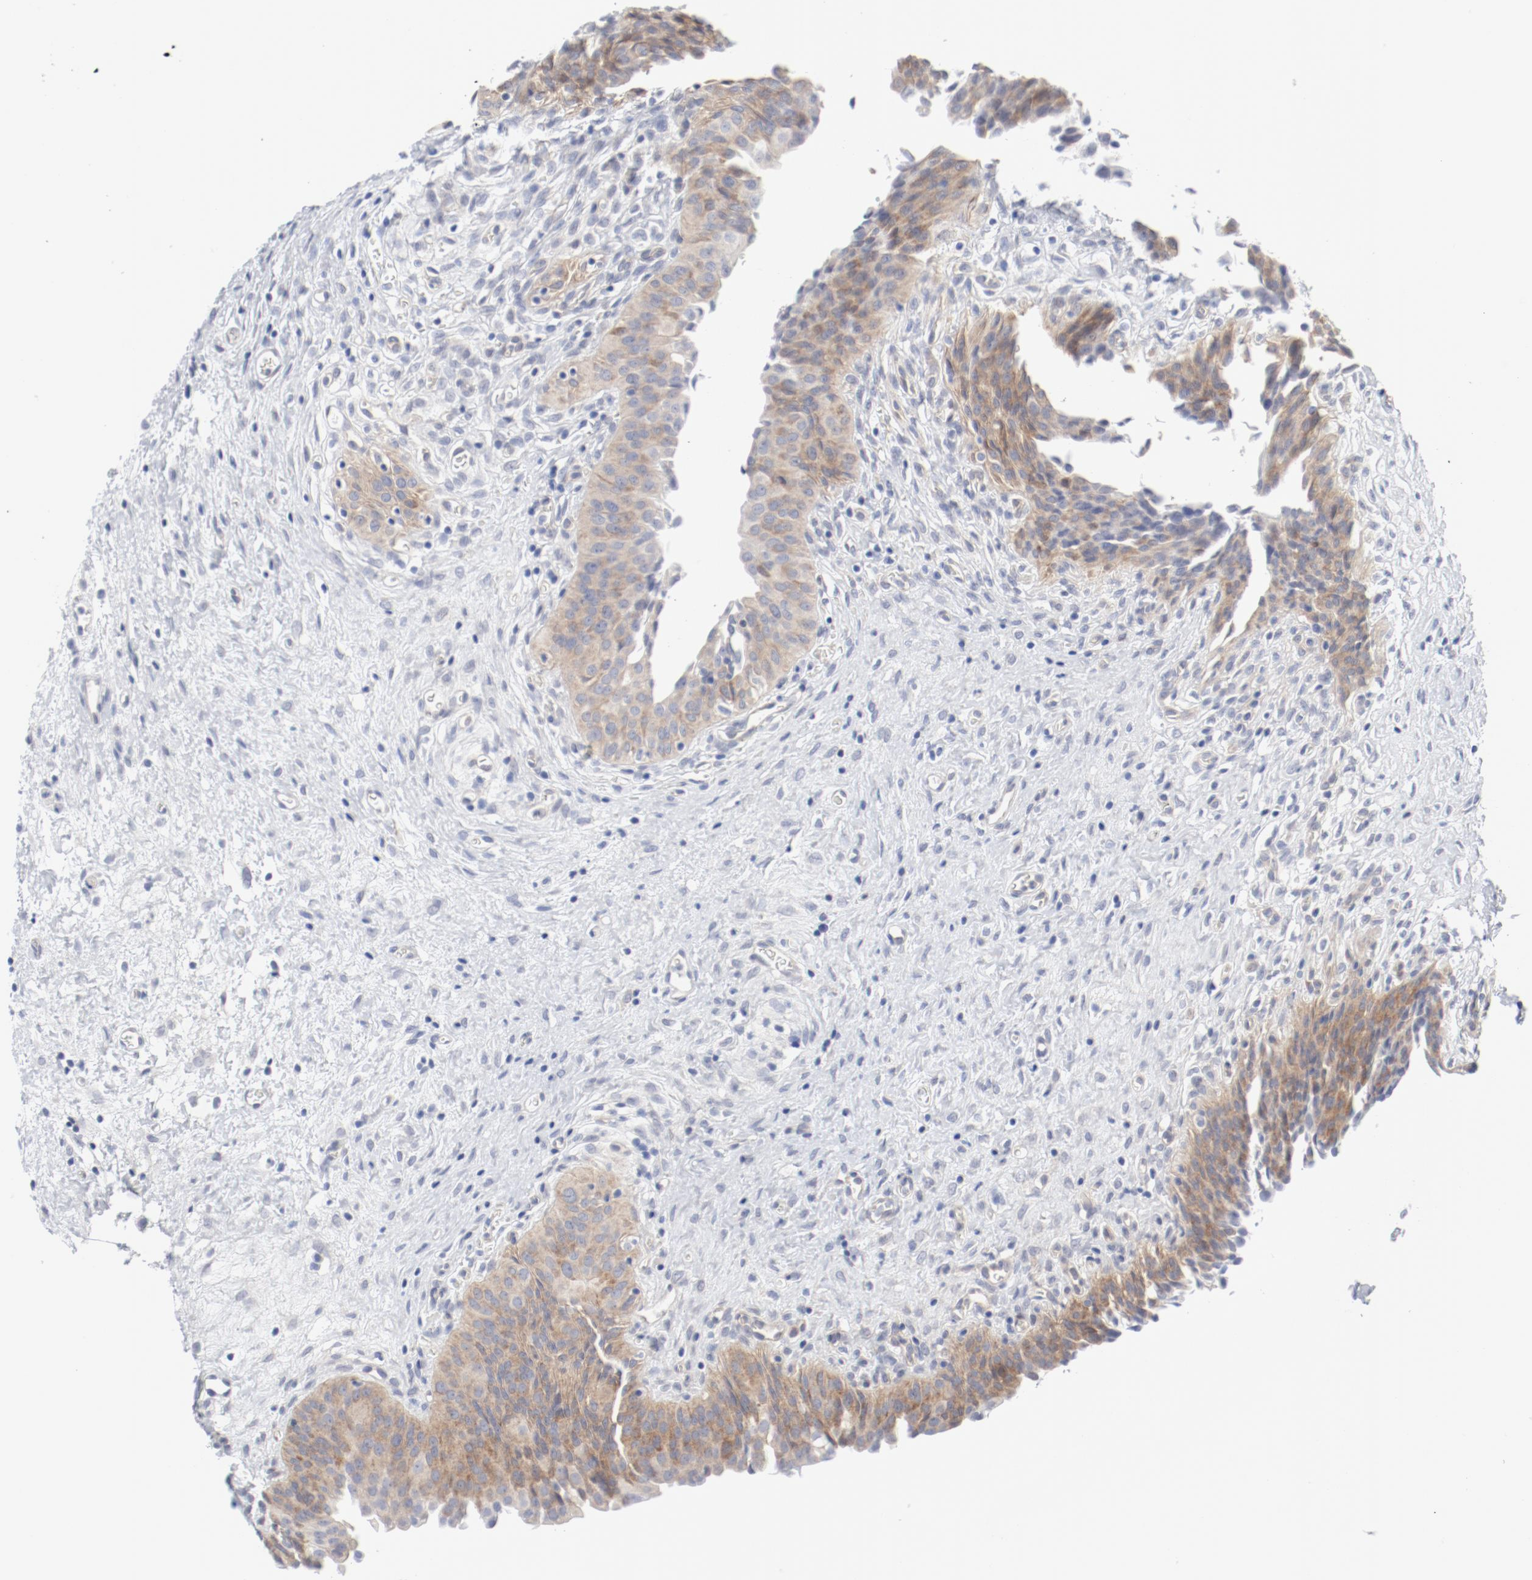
{"staining": {"intensity": "moderate", "quantity": ">75%", "location": "cytoplasmic/membranous"}, "tissue": "urinary bladder", "cell_type": "Urothelial cells", "image_type": "normal", "snomed": [{"axis": "morphology", "description": "Normal tissue, NOS"}, {"axis": "morphology", "description": "Dysplasia, NOS"}, {"axis": "topography", "description": "Urinary bladder"}], "caption": "High-power microscopy captured an immunohistochemistry (IHC) histopathology image of normal urinary bladder, revealing moderate cytoplasmic/membranous staining in about >75% of urothelial cells.", "gene": "BAD", "patient": {"sex": "male", "age": 35}}